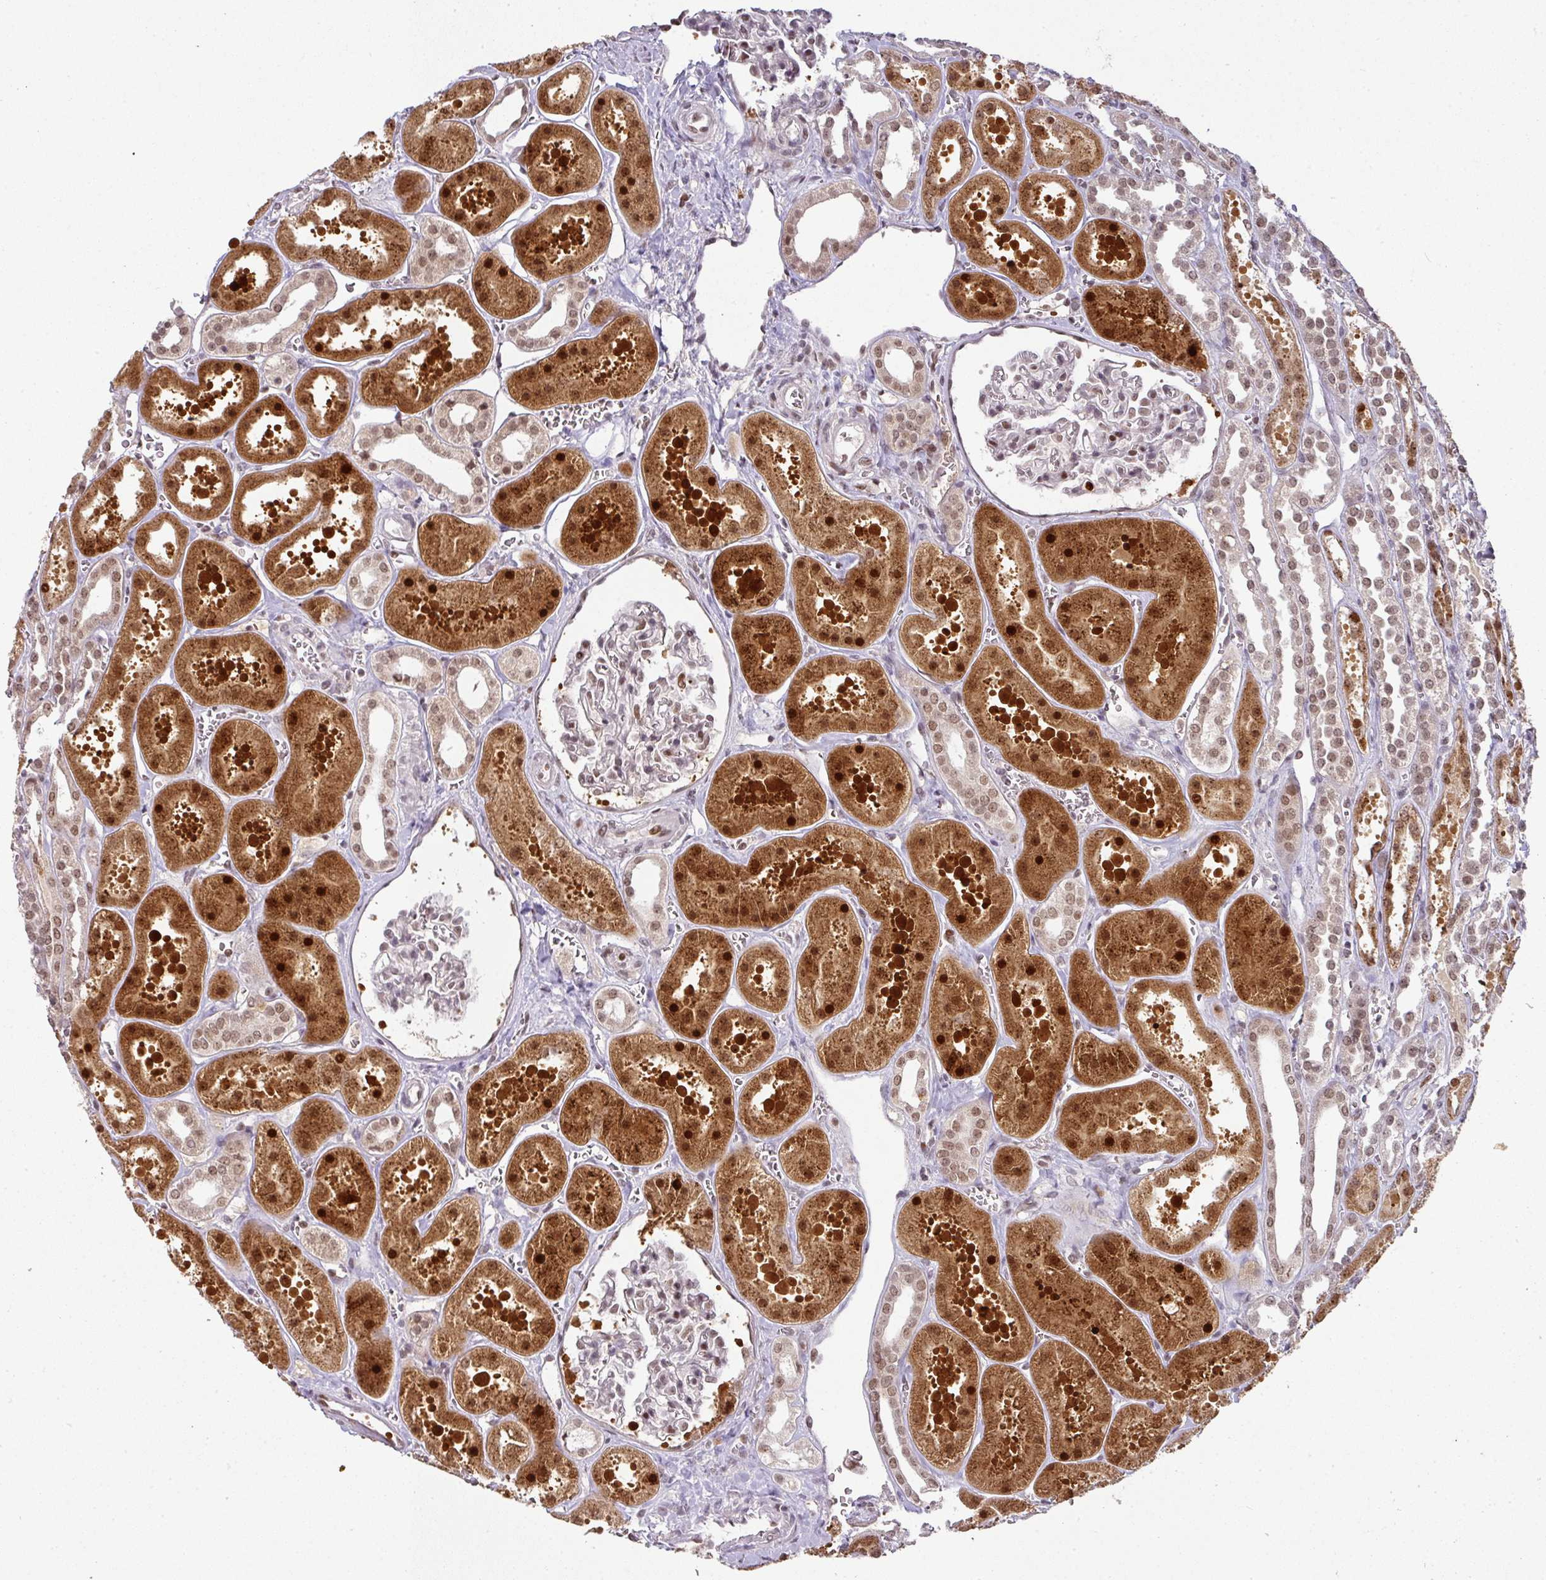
{"staining": {"intensity": "moderate", "quantity": "25%-75%", "location": "nuclear"}, "tissue": "kidney", "cell_type": "Cells in glomeruli", "image_type": "normal", "snomed": [{"axis": "morphology", "description": "Normal tissue, NOS"}, {"axis": "topography", "description": "Kidney"}], "caption": "Cells in glomeruli reveal moderate nuclear positivity in about 25%-75% of cells in normal kidney. (Brightfield microscopy of DAB IHC at high magnification).", "gene": "NEIL1", "patient": {"sex": "female", "age": 41}}